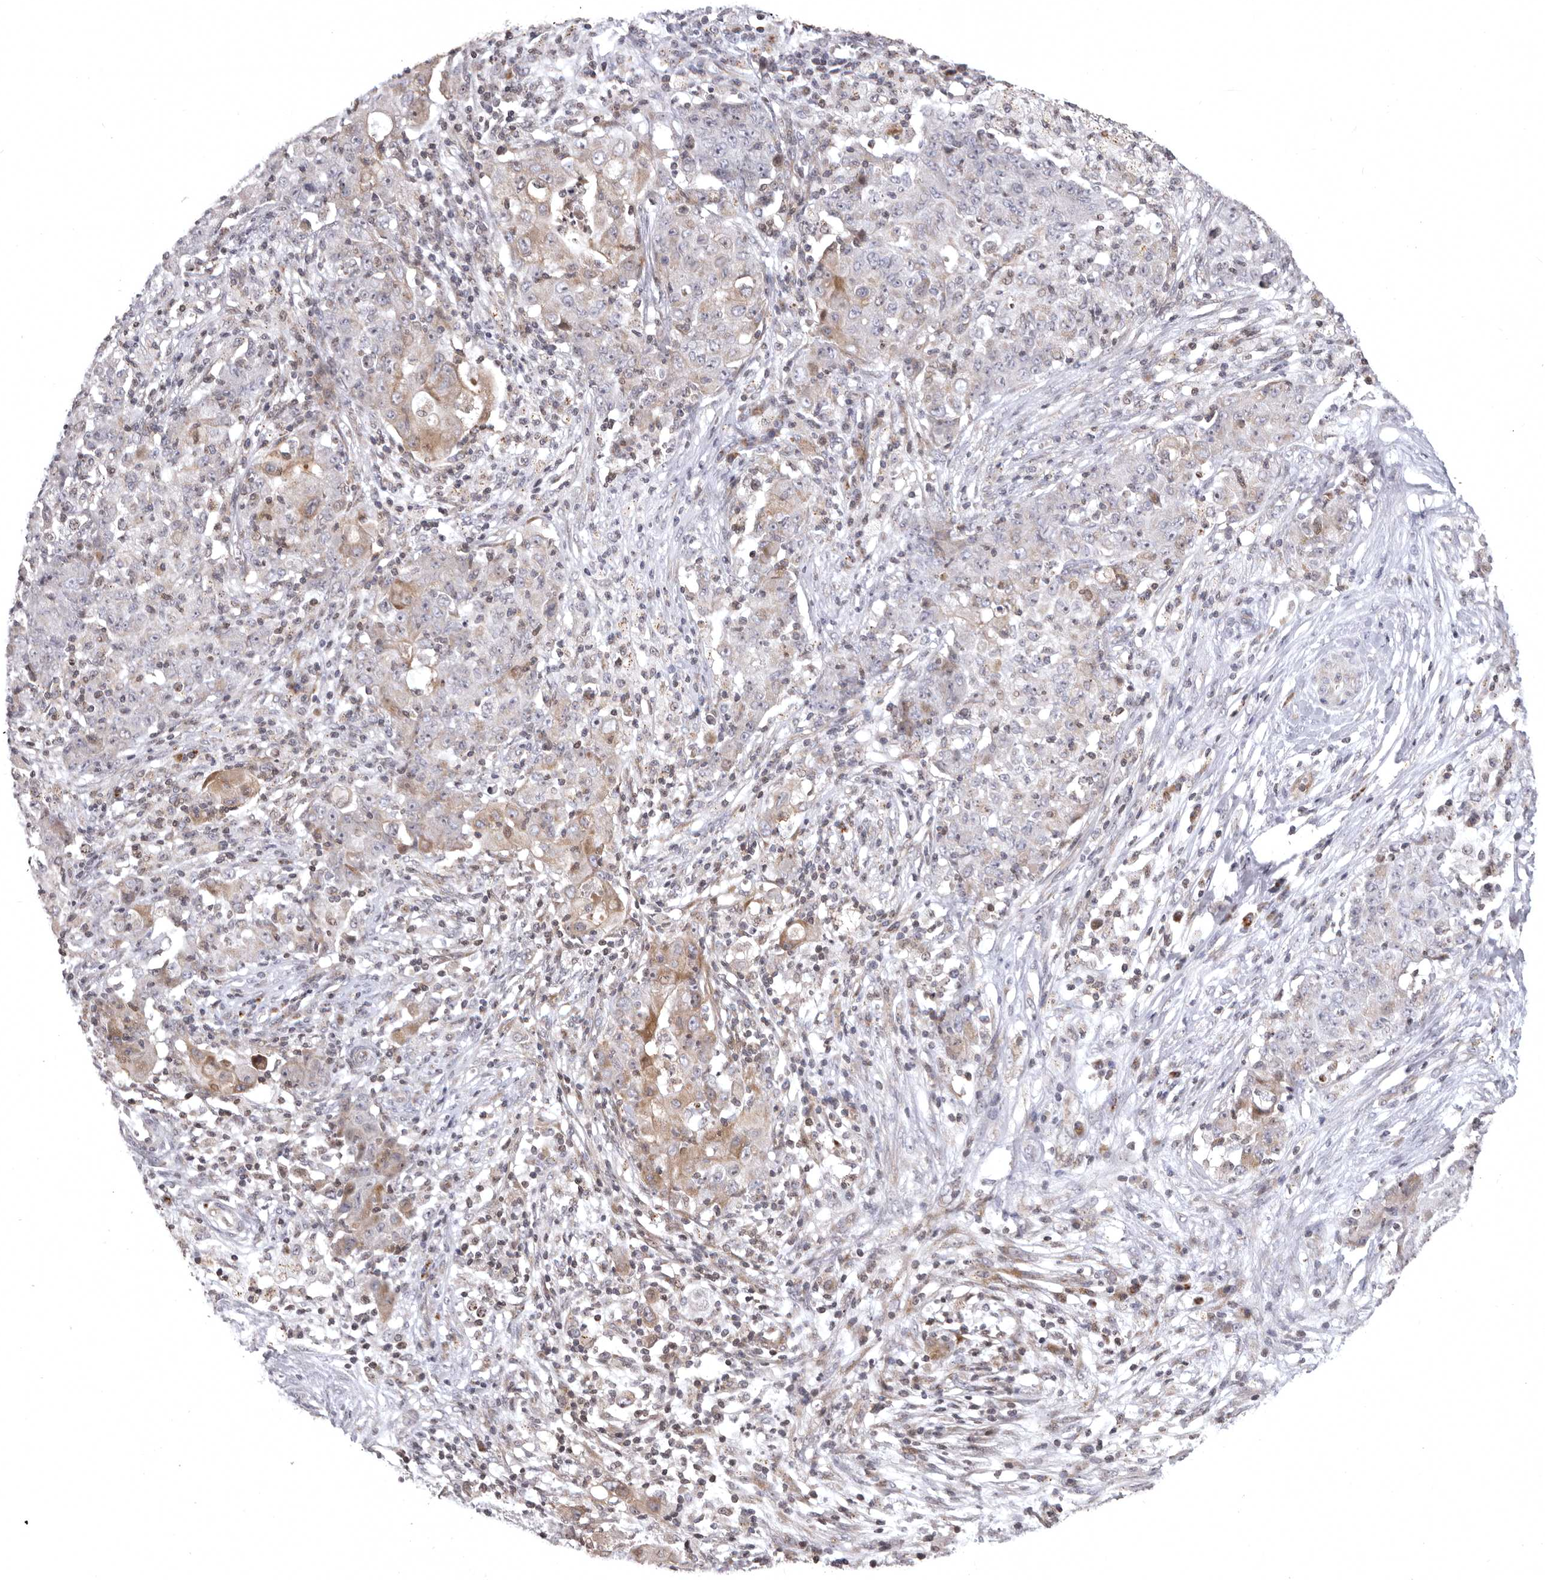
{"staining": {"intensity": "moderate", "quantity": "<25%", "location": "cytoplasmic/membranous"}, "tissue": "ovarian cancer", "cell_type": "Tumor cells", "image_type": "cancer", "snomed": [{"axis": "morphology", "description": "Carcinoma, endometroid"}, {"axis": "topography", "description": "Ovary"}], "caption": "The image exhibits a brown stain indicating the presence of a protein in the cytoplasmic/membranous of tumor cells in ovarian cancer.", "gene": "AZIN1", "patient": {"sex": "female", "age": 42}}